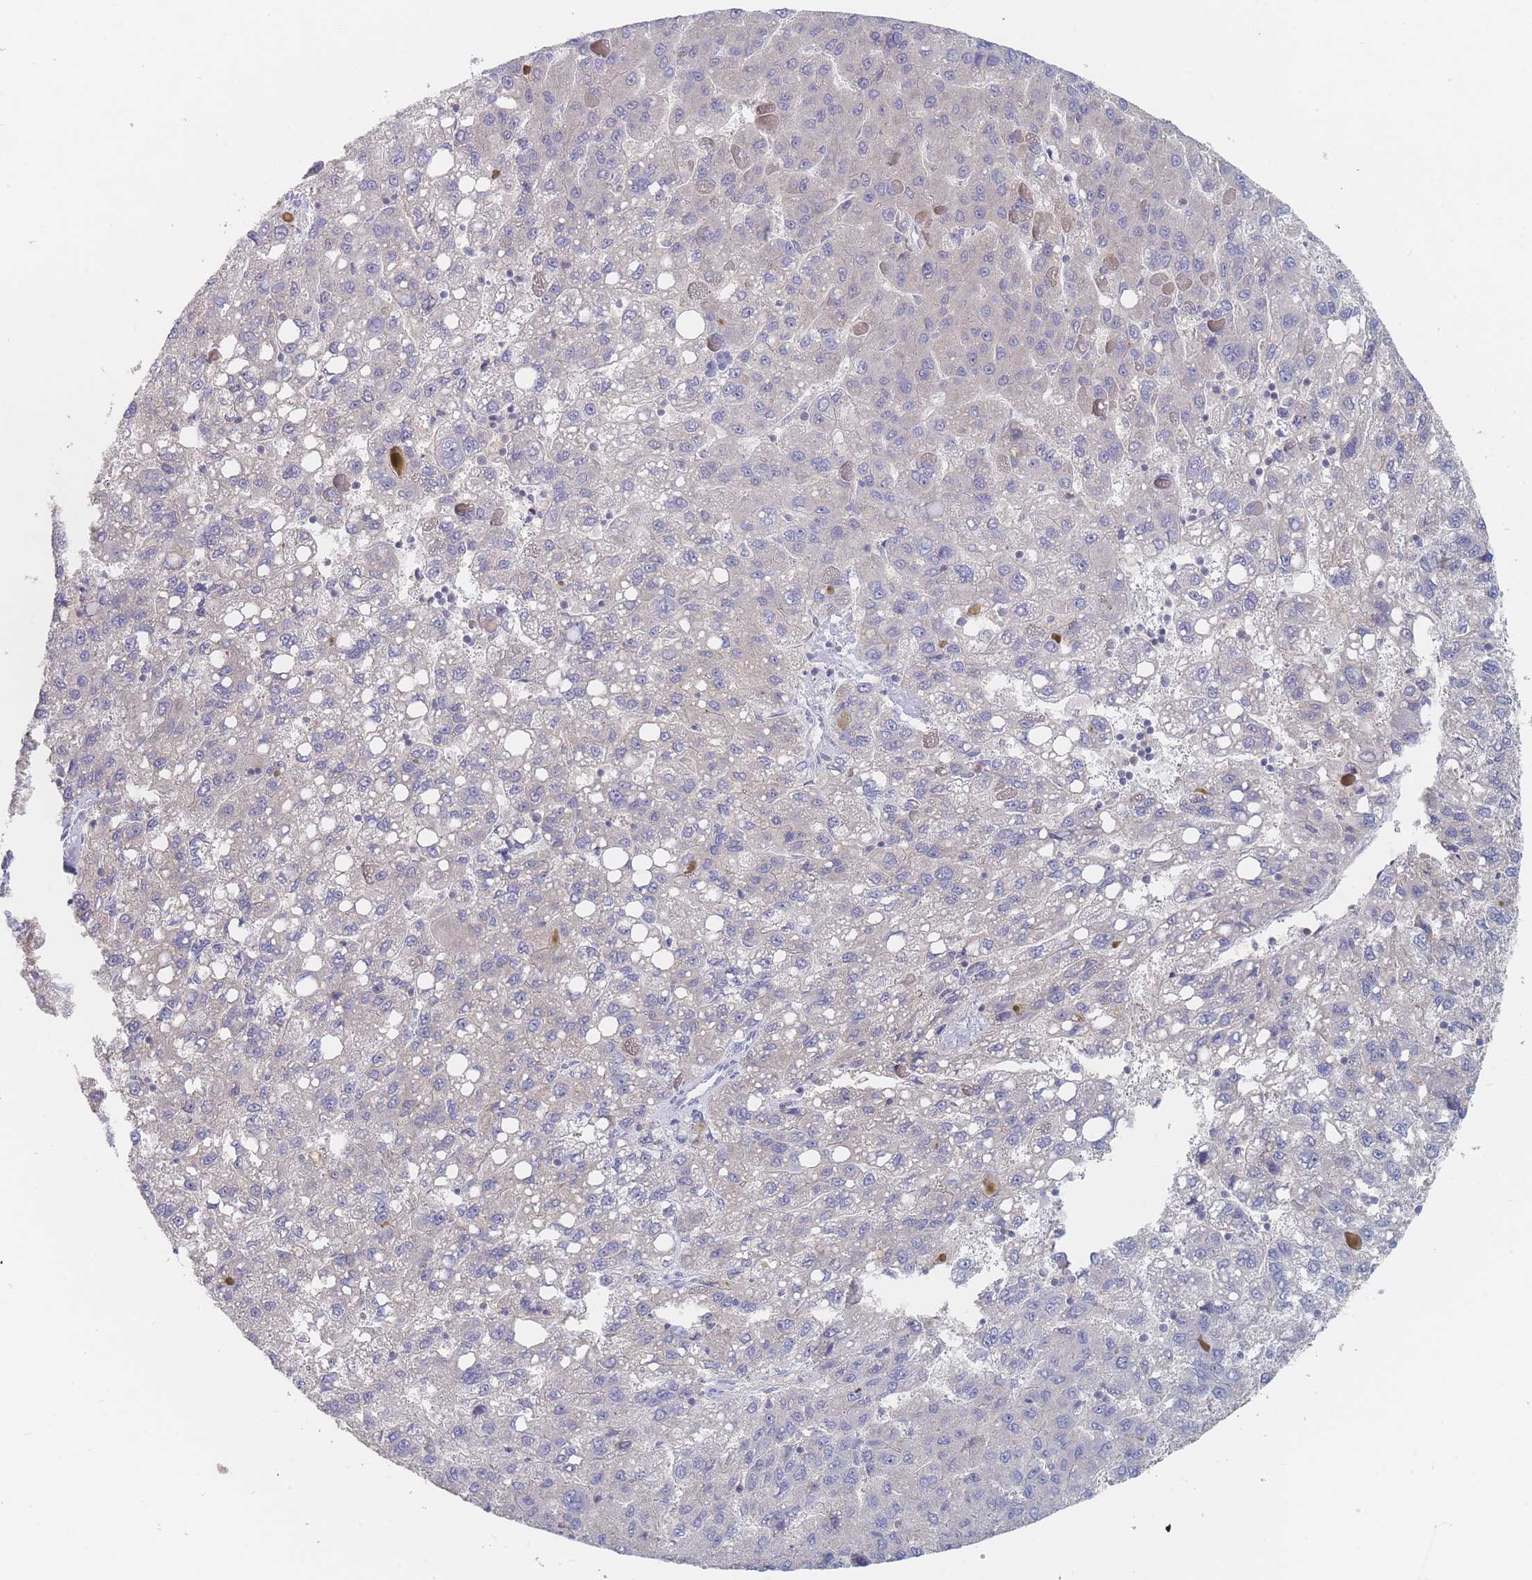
{"staining": {"intensity": "negative", "quantity": "none", "location": "none"}, "tissue": "liver cancer", "cell_type": "Tumor cells", "image_type": "cancer", "snomed": [{"axis": "morphology", "description": "Carcinoma, Hepatocellular, NOS"}, {"axis": "topography", "description": "Liver"}], "caption": "Tumor cells show no significant protein positivity in liver hepatocellular carcinoma.", "gene": "PPP6C", "patient": {"sex": "female", "age": 82}}